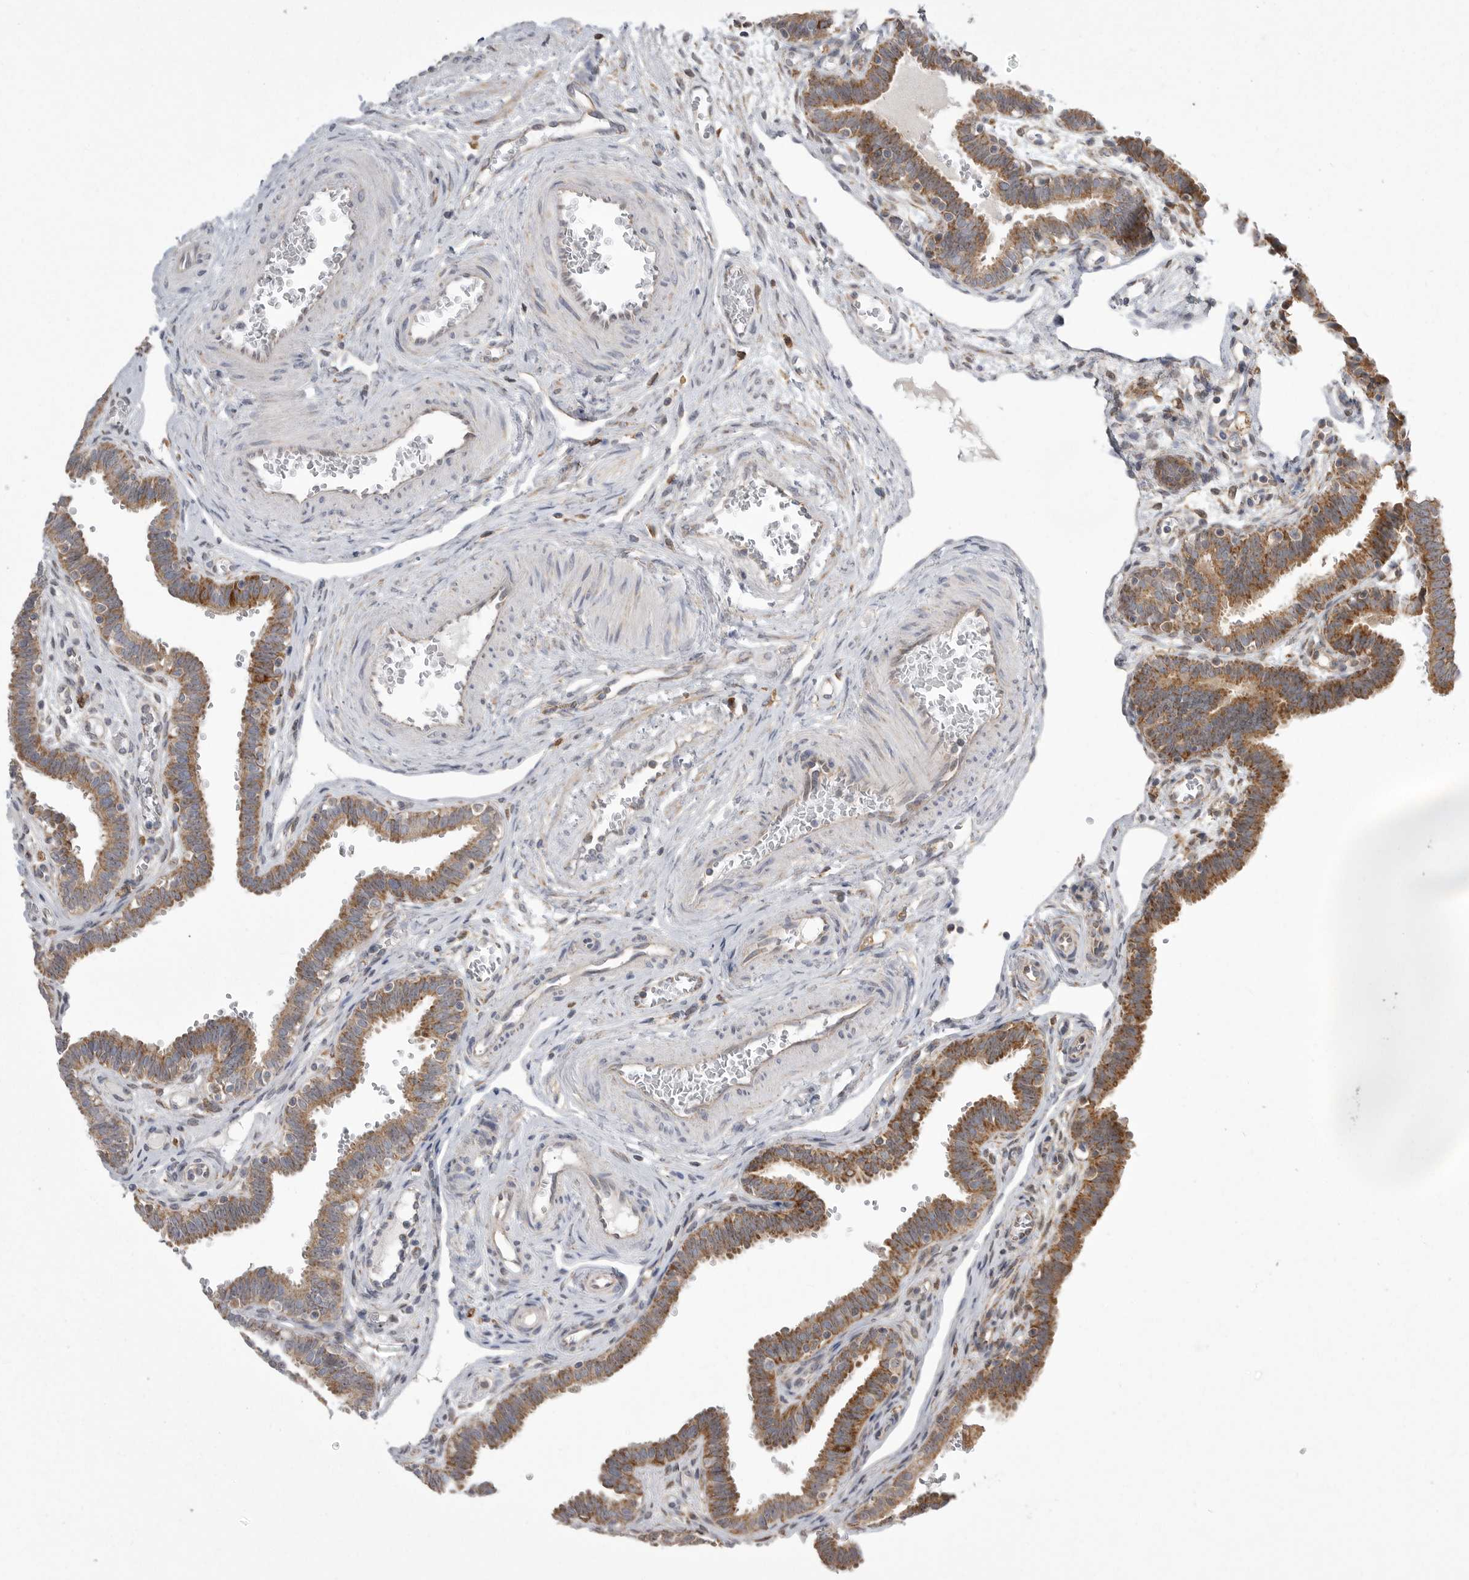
{"staining": {"intensity": "strong", "quantity": ">75%", "location": "cytoplasmic/membranous"}, "tissue": "fallopian tube", "cell_type": "Glandular cells", "image_type": "normal", "snomed": [{"axis": "morphology", "description": "Normal tissue, NOS"}, {"axis": "topography", "description": "Fallopian tube"}, {"axis": "topography", "description": "Placenta"}], "caption": "A photomicrograph showing strong cytoplasmic/membranous staining in about >75% of glandular cells in unremarkable fallopian tube, as visualized by brown immunohistochemical staining.", "gene": "KYAT3", "patient": {"sex": "female", "age": 32}}